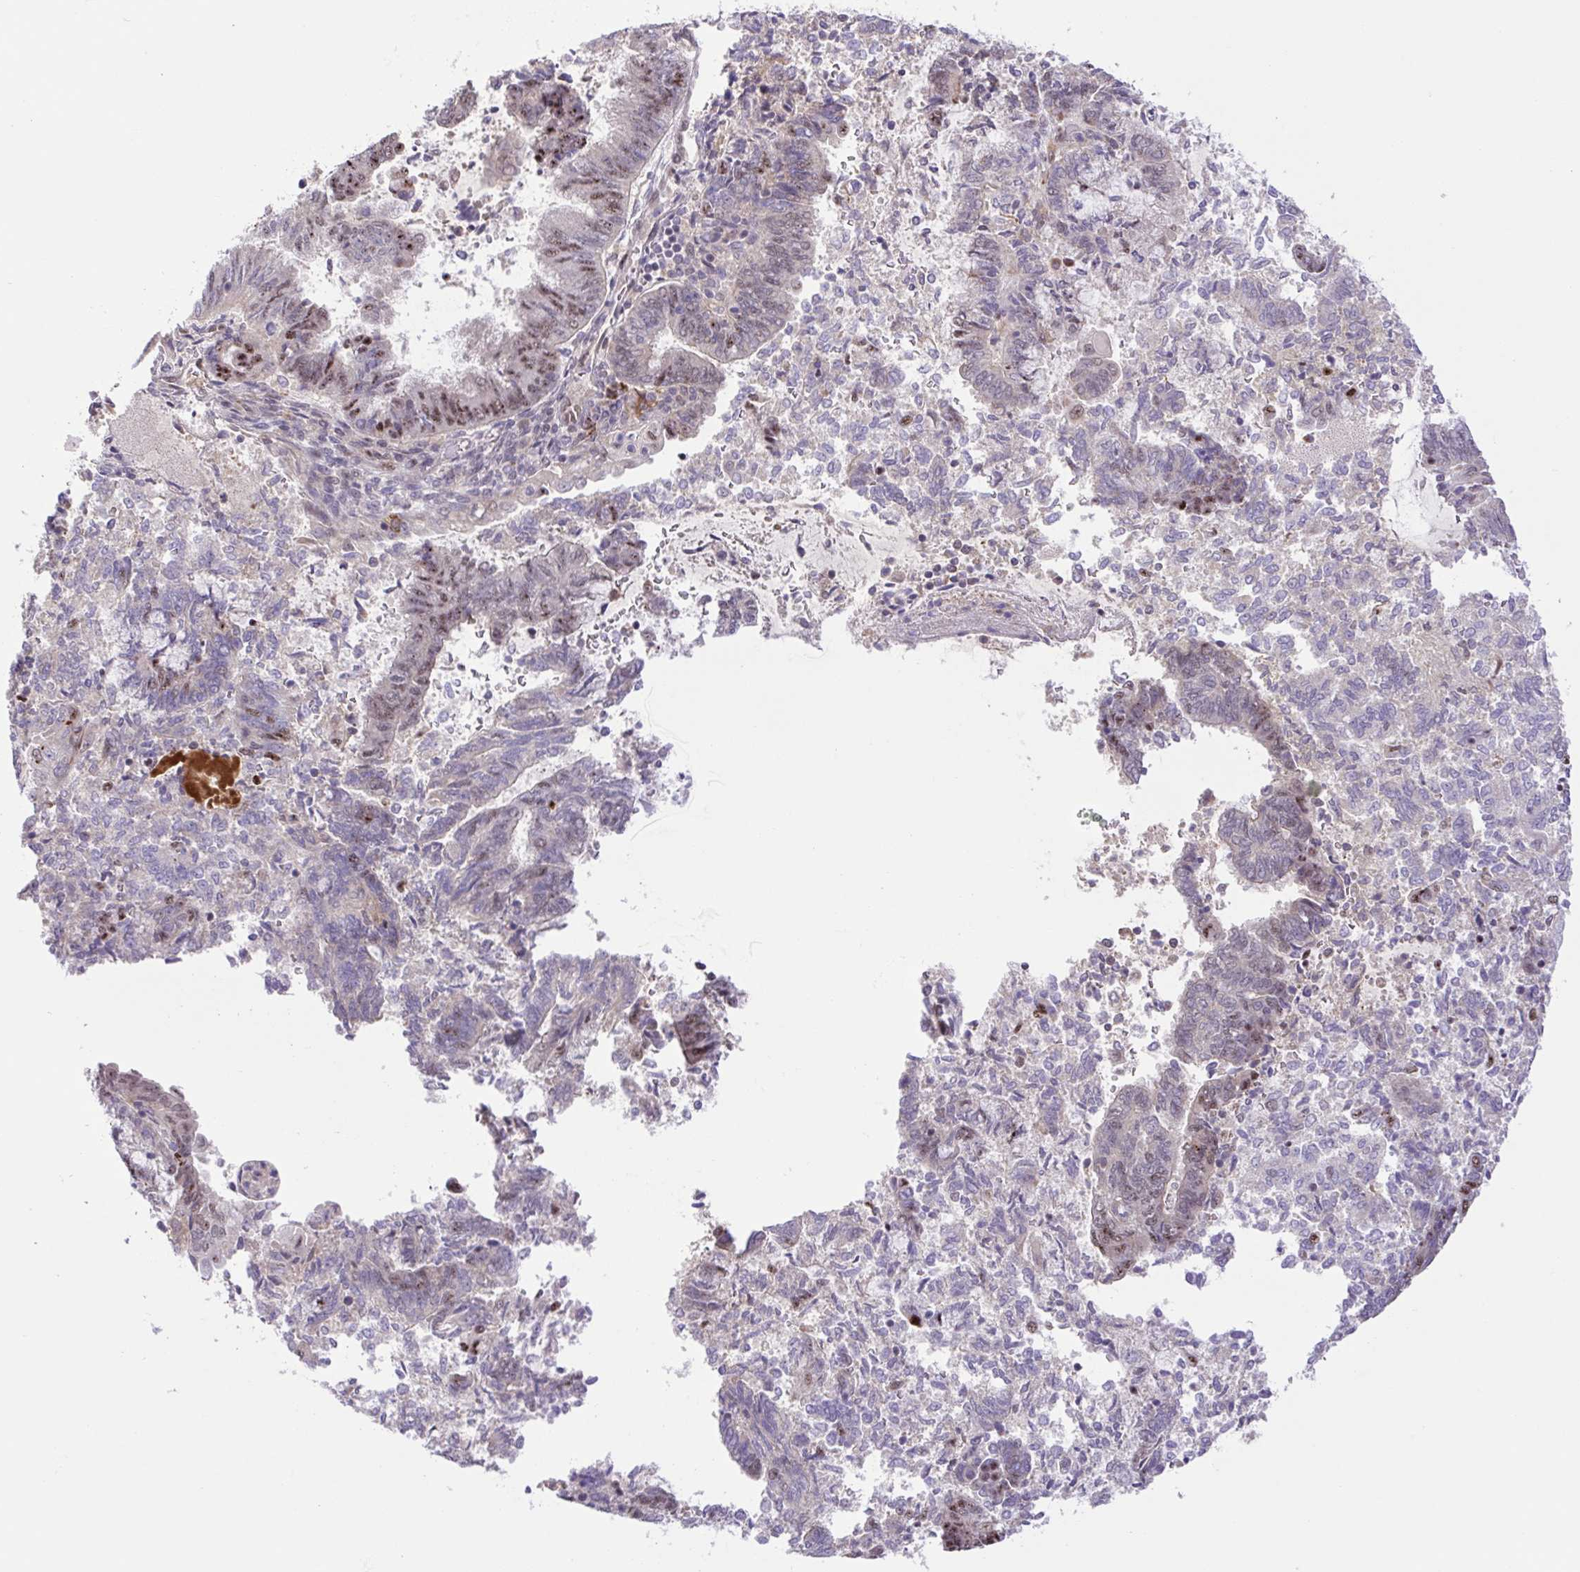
{"staining": {"intensity": "weak", "quantity": "<25%", "location": "nuclear"}, "tissue": "endometrial cancer", "cell_type": "Tumor cells", "image_type": "cancer", "snomed": [{"axis": "morphology", "description": "Adenocarcinoma, NOS"}, {"axis": "topography", "description": "Endometrium"}], "caption": "A high-resolution photomicrograph shows immunohistochemistry staining of adenocarcinoma (endometrial), which reveals no significant expression in tumor cells.", "gene": "ERG", "patient": {"sex": "female", "age": 65}}